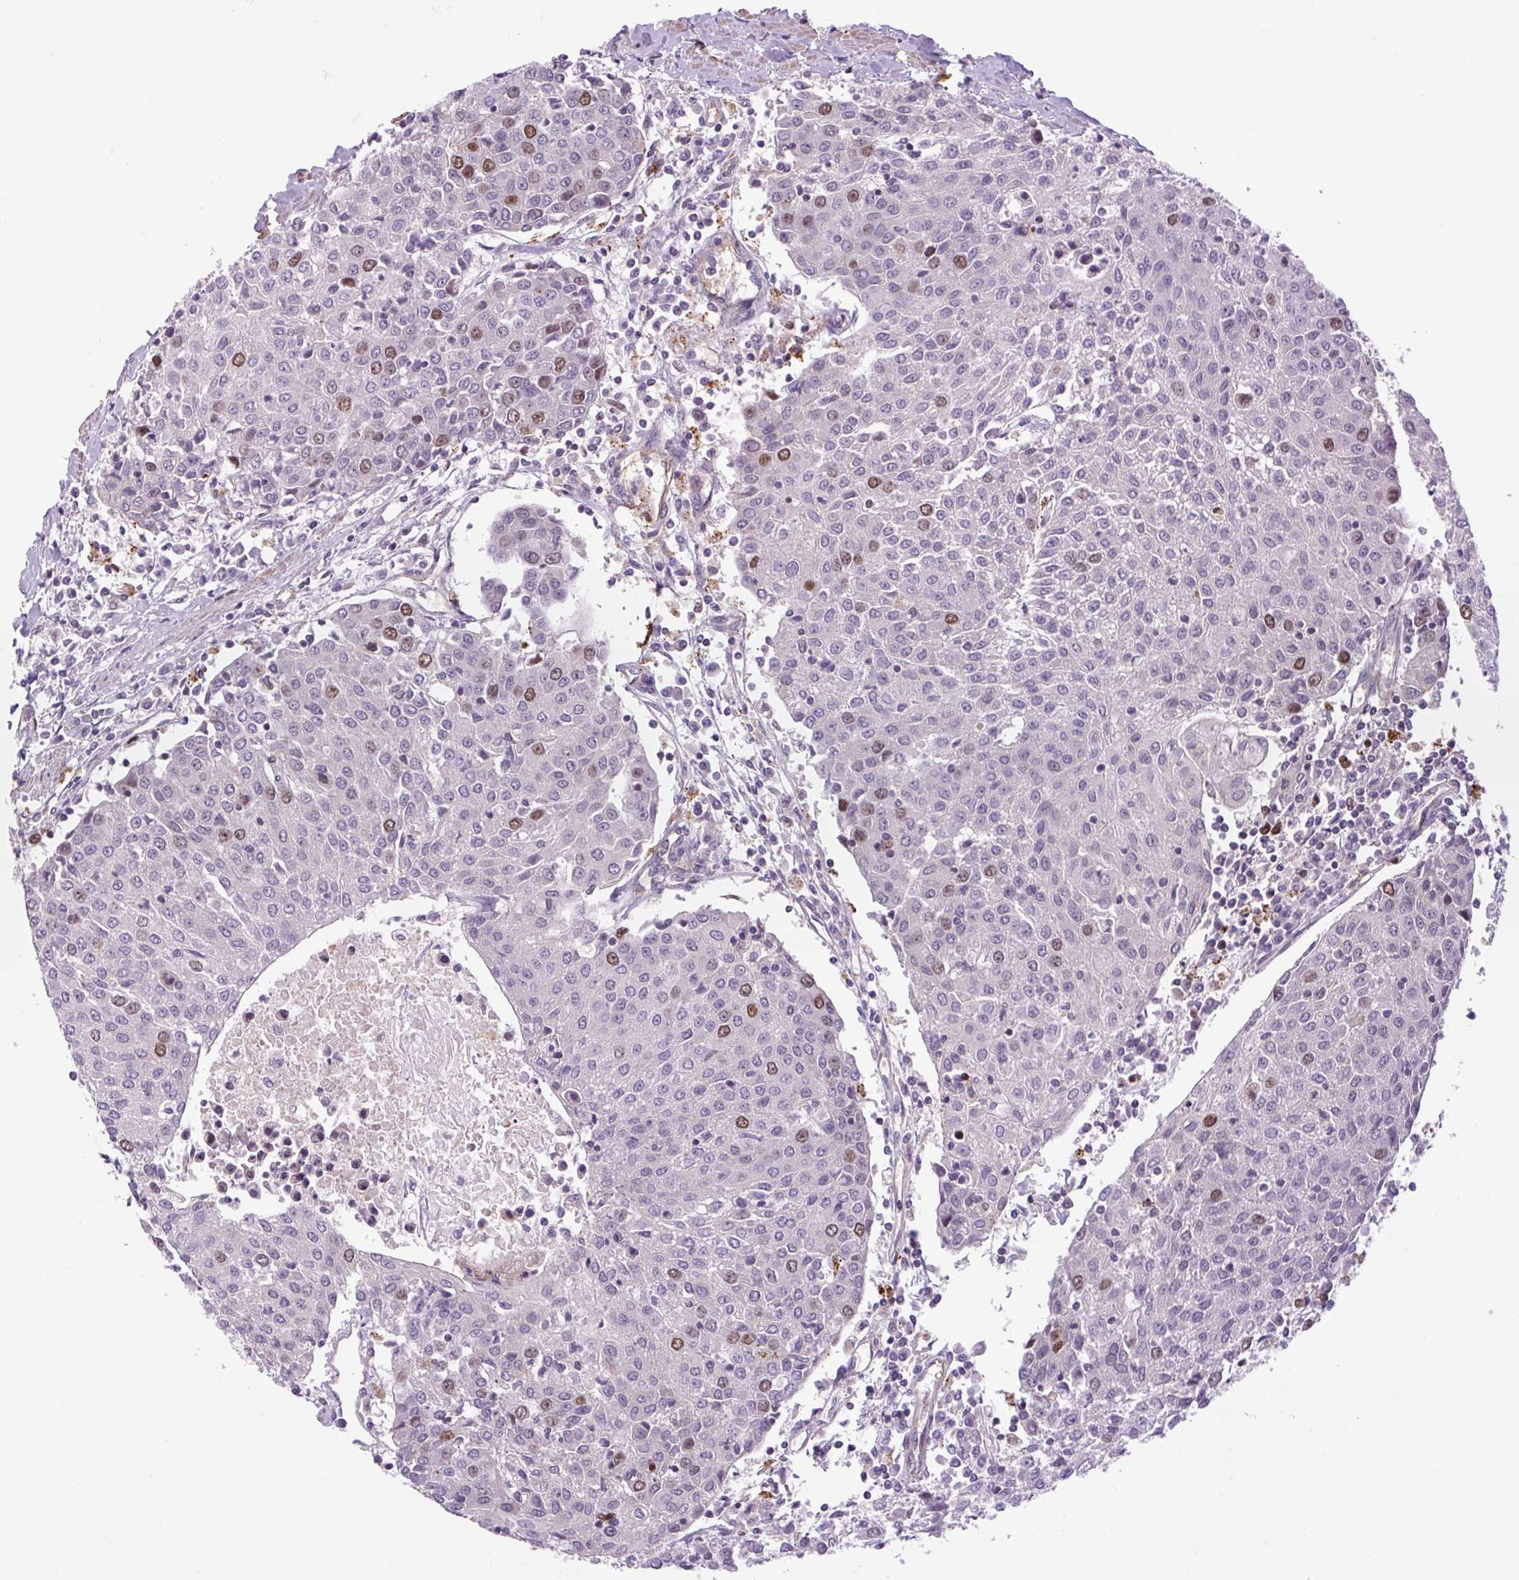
{"staining": {"intensity": "moderate", "quantity": "<25%", "location": "nuclear"}, "tissue": "urothelial cancer", "cell_type": "Tumor cells", "image_type": "cancer", "snomed": [{"axis": "morphology", "description": "Urothelial carcinoma, High grade"}, {"axis": "topography", "description": "Urinary bladder"}], "caption": "This photomicrograph exhibits IHC staining of human urothelial carcinoma (high-grade), with low moderate nuclear expression in about <25% of tumor cells.", "gene": "KIFC1", "patient": {"sex": "female", "age": 85}}